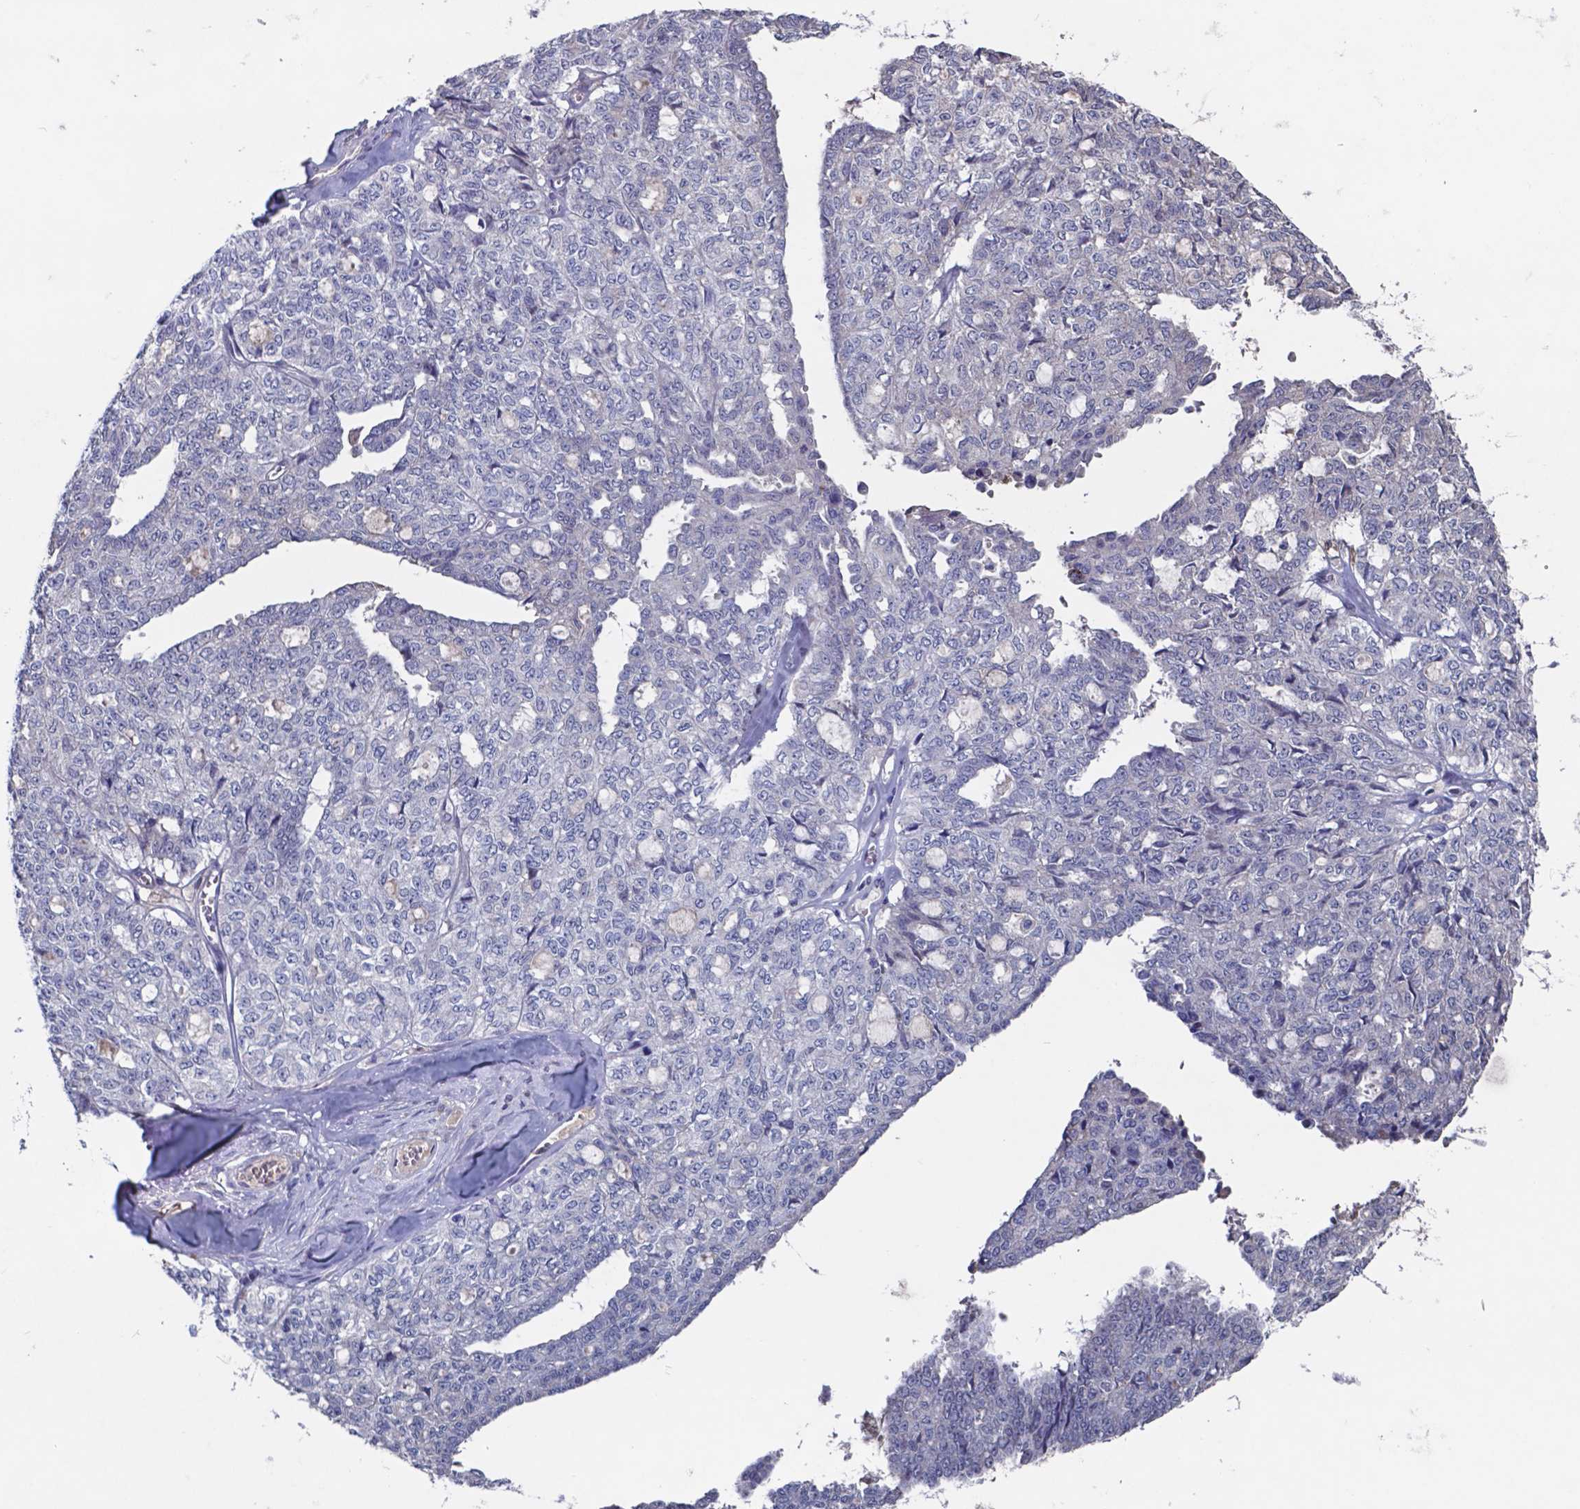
{"staining": {"intensity": "negative", "quantity": "none", "location": "none"}, "tissue": "ovarian cancer", "cell_type": "Tumor cells", "image_type": "cancer", "snomed": [{"axis": "morphology", "description": "Cystadenocarcinoma, serous, NOS"}, {"axis": "topography", "description": "Ovary"}], "caption": "This photomicrograph is of ovarian cancer stained with immunohistochemistry to label a protein in brown with the nuclei are counter-stained blue. There is no expression in tumor cells.", "gene": "TTR", "patient": {"sex": "female", "age": 71}}